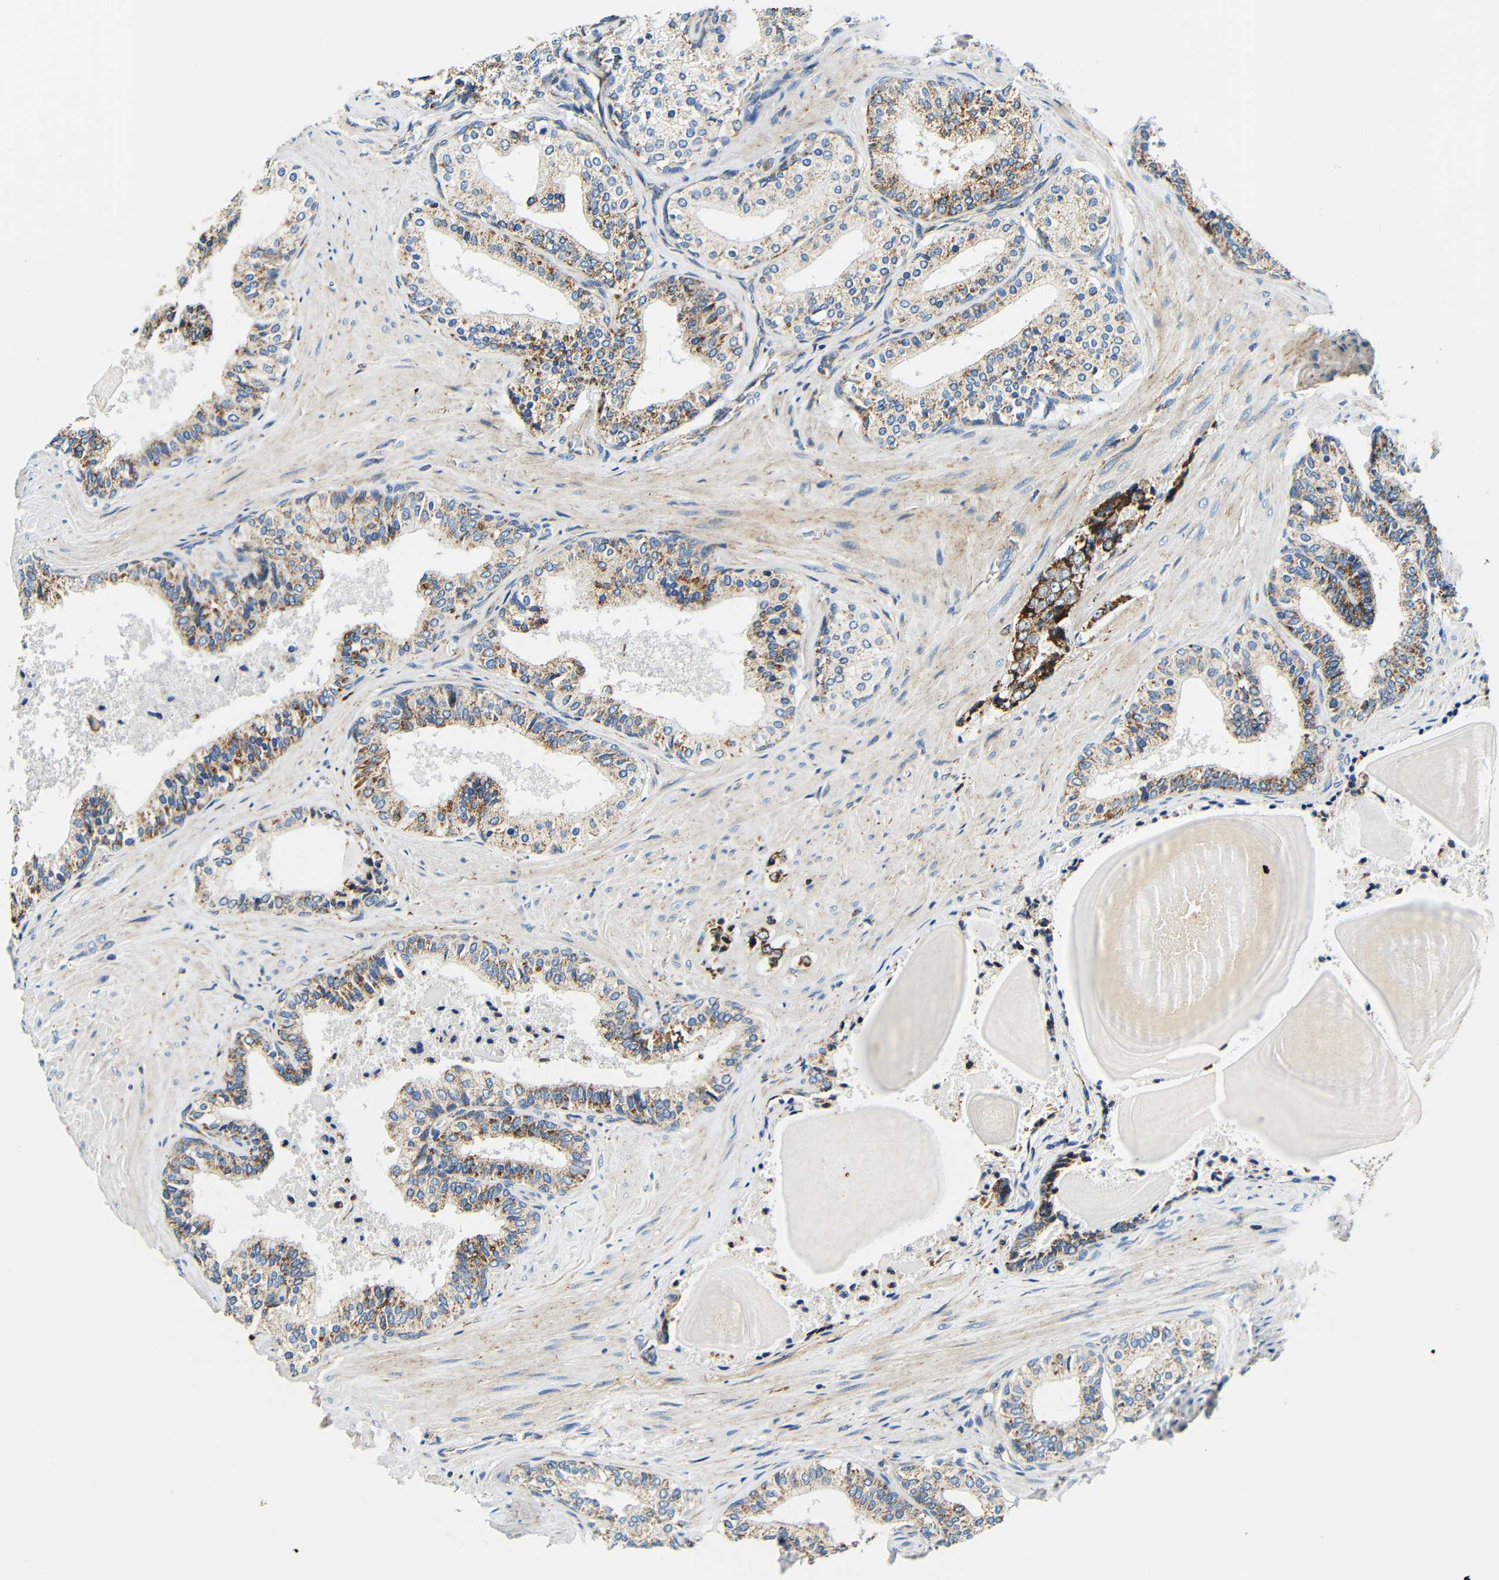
{"staining": {"intensity": "moderate", "quantity": "25%-75%", "location": "cytoplasmic/membranous"}, "tissue": "prostate cancer", "cell_type": "Tumor cells", "image_type": "cancer", "snomed": [{"axis": "morphology", "description": "Adenocarcinoma, Medium grade"}, {"axis": "topography", "description": "Prostate"}], "caption": "This micrograph shows prostate adenocarcinoma (medium-grade) stained with IHC to label a protein in brown. The cytoplasmic/membranous of tumor cells show moderate positivity for the protein. Nuclei are counter-stained blue.", "gene": "GALNT18", "patient": {"sex": "male", "age": 59}}